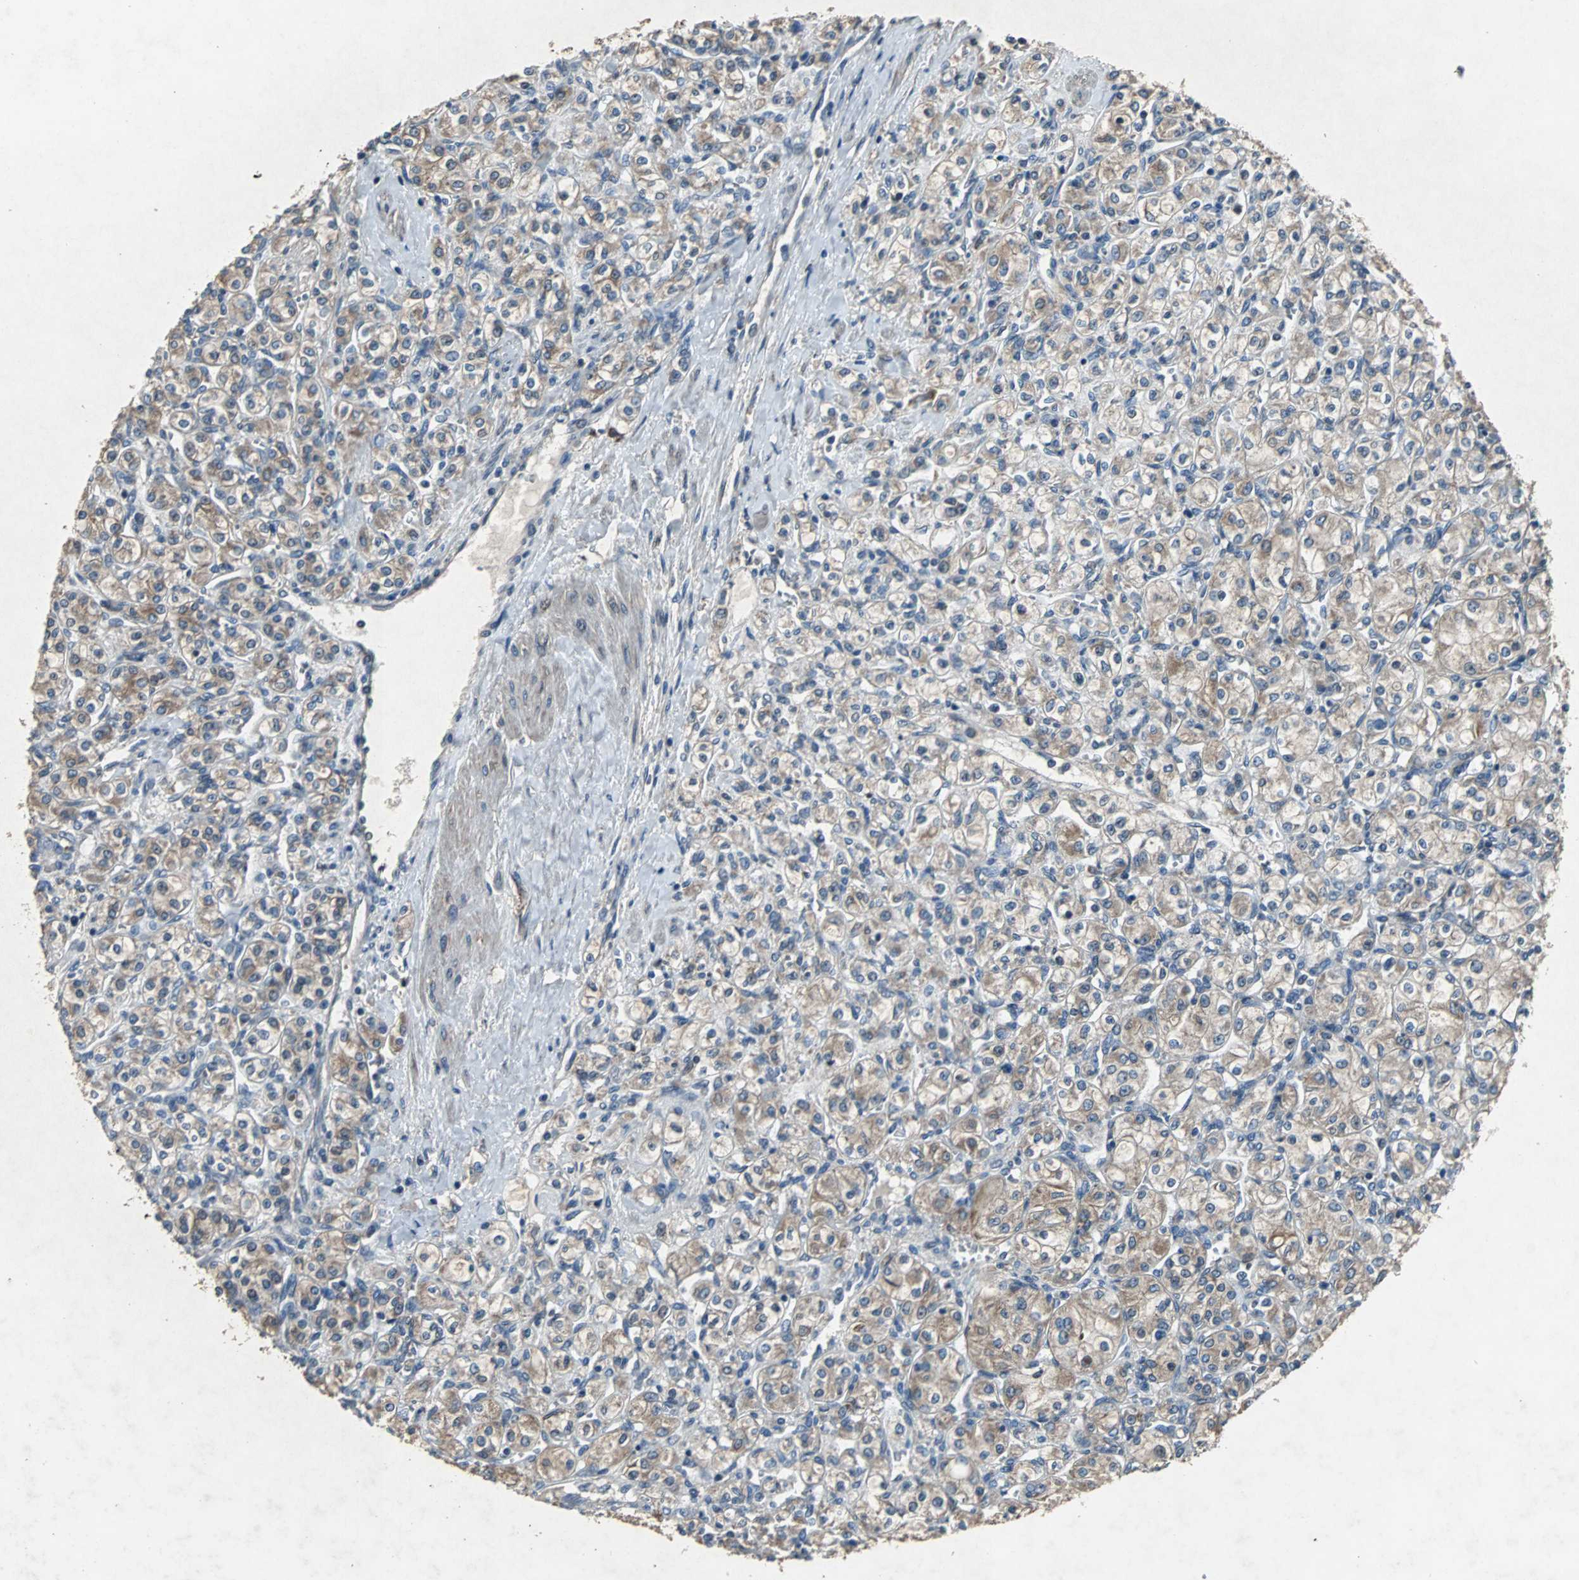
{"staining": {"intensity": "weak", "quantity": "25%-75%", "location": "cytoplasmic/membranous"}, "tissue": "renal cancer", "cell_type": "Tumor cells", "image_type": "cancer", "snomed": [{"axis": "morphology", "description": "Adenocarcinoma, NOS"}, {"axis": "topography", "description": "Kidney"}], "caption": "Renal adenocarcinoma stained with a protein marker displays weak staining in tumor cells.", "gene": "SOS1", "patient": {"sex": "male", "age": 77}}